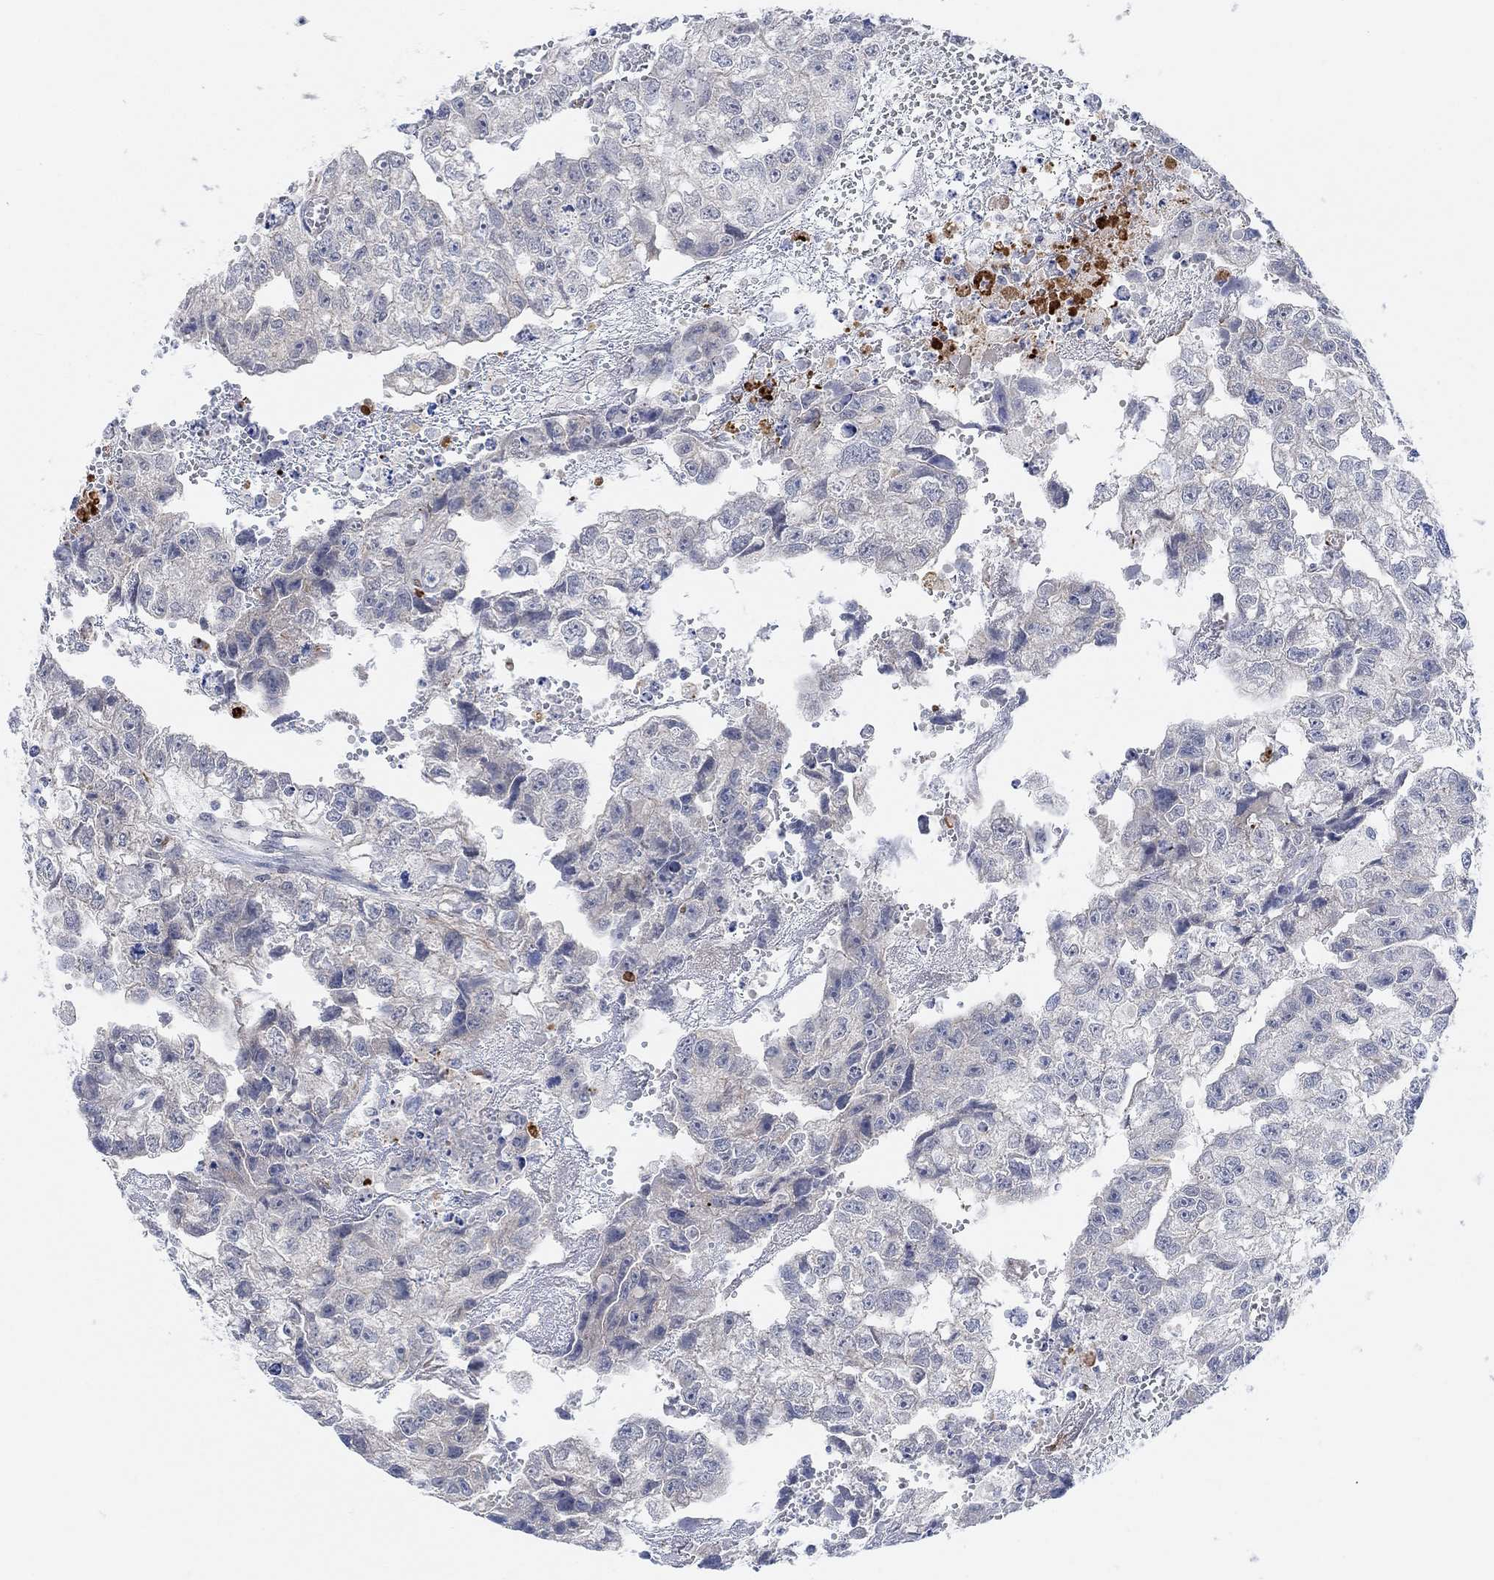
{"staining": {"intensity": "negative", "quantity": "none", "location": "none"}, "tissue": "testis cancer", "cell_type": "Tumor cells", "image_type": "cancer", "snomed": [{"axis": "morphology", "description": "Carcinoma, Embryonal, NOS"}, {"axis": "morphology", "description": "Teratoma, malignant, NOS"}, {"axis": "topography", "description": "Testis"}], "caption": "An immunohistochemistry photomicrograph of testis cancer (malignant teratoma) is shown. There is no staining in tumor cells of testis cancer (malignant teratoma). Nuclei are stained in blue.", "gene": "RIMS1", "patient": {"sex": "male", "age": 44}}